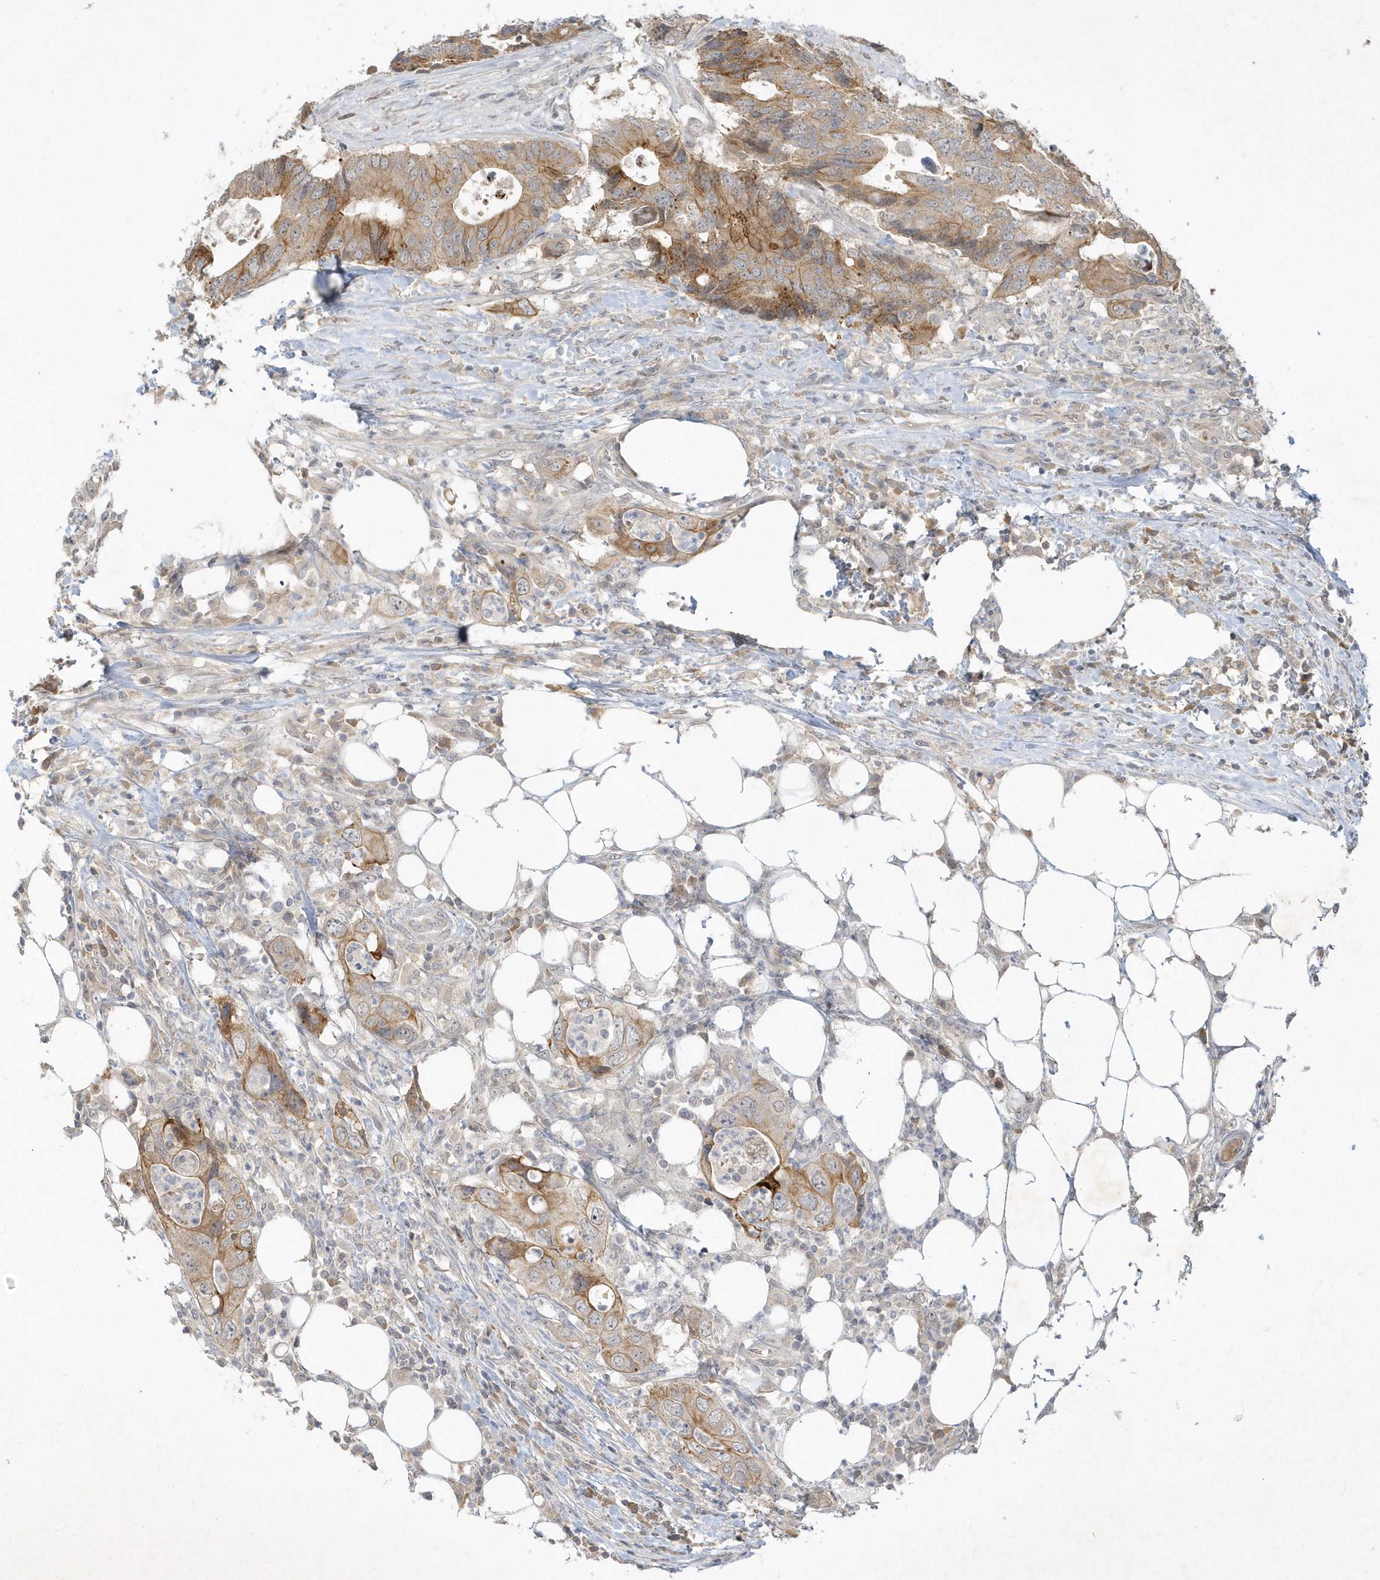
{"staining": {"intensity": "weak", "quantity": ">75%", "location": "cytoplasmic/membranous"}, "tissue": "colorectal cancer", "cell_type": "Tumor cells", "image_type": "cancer", "snomed": [{"axis": "morphology", "description": "Adenocarcinoma, NOS"}, {"axis": "topography", "description": "Colon"}], "caption": "Colorectal cancer tissue exhibits weak cytoplasmic/membranous positivity in approximately >75% of tumor cells", "gene": "BOD1", "patient": {"sex": "male", "age": 71}}